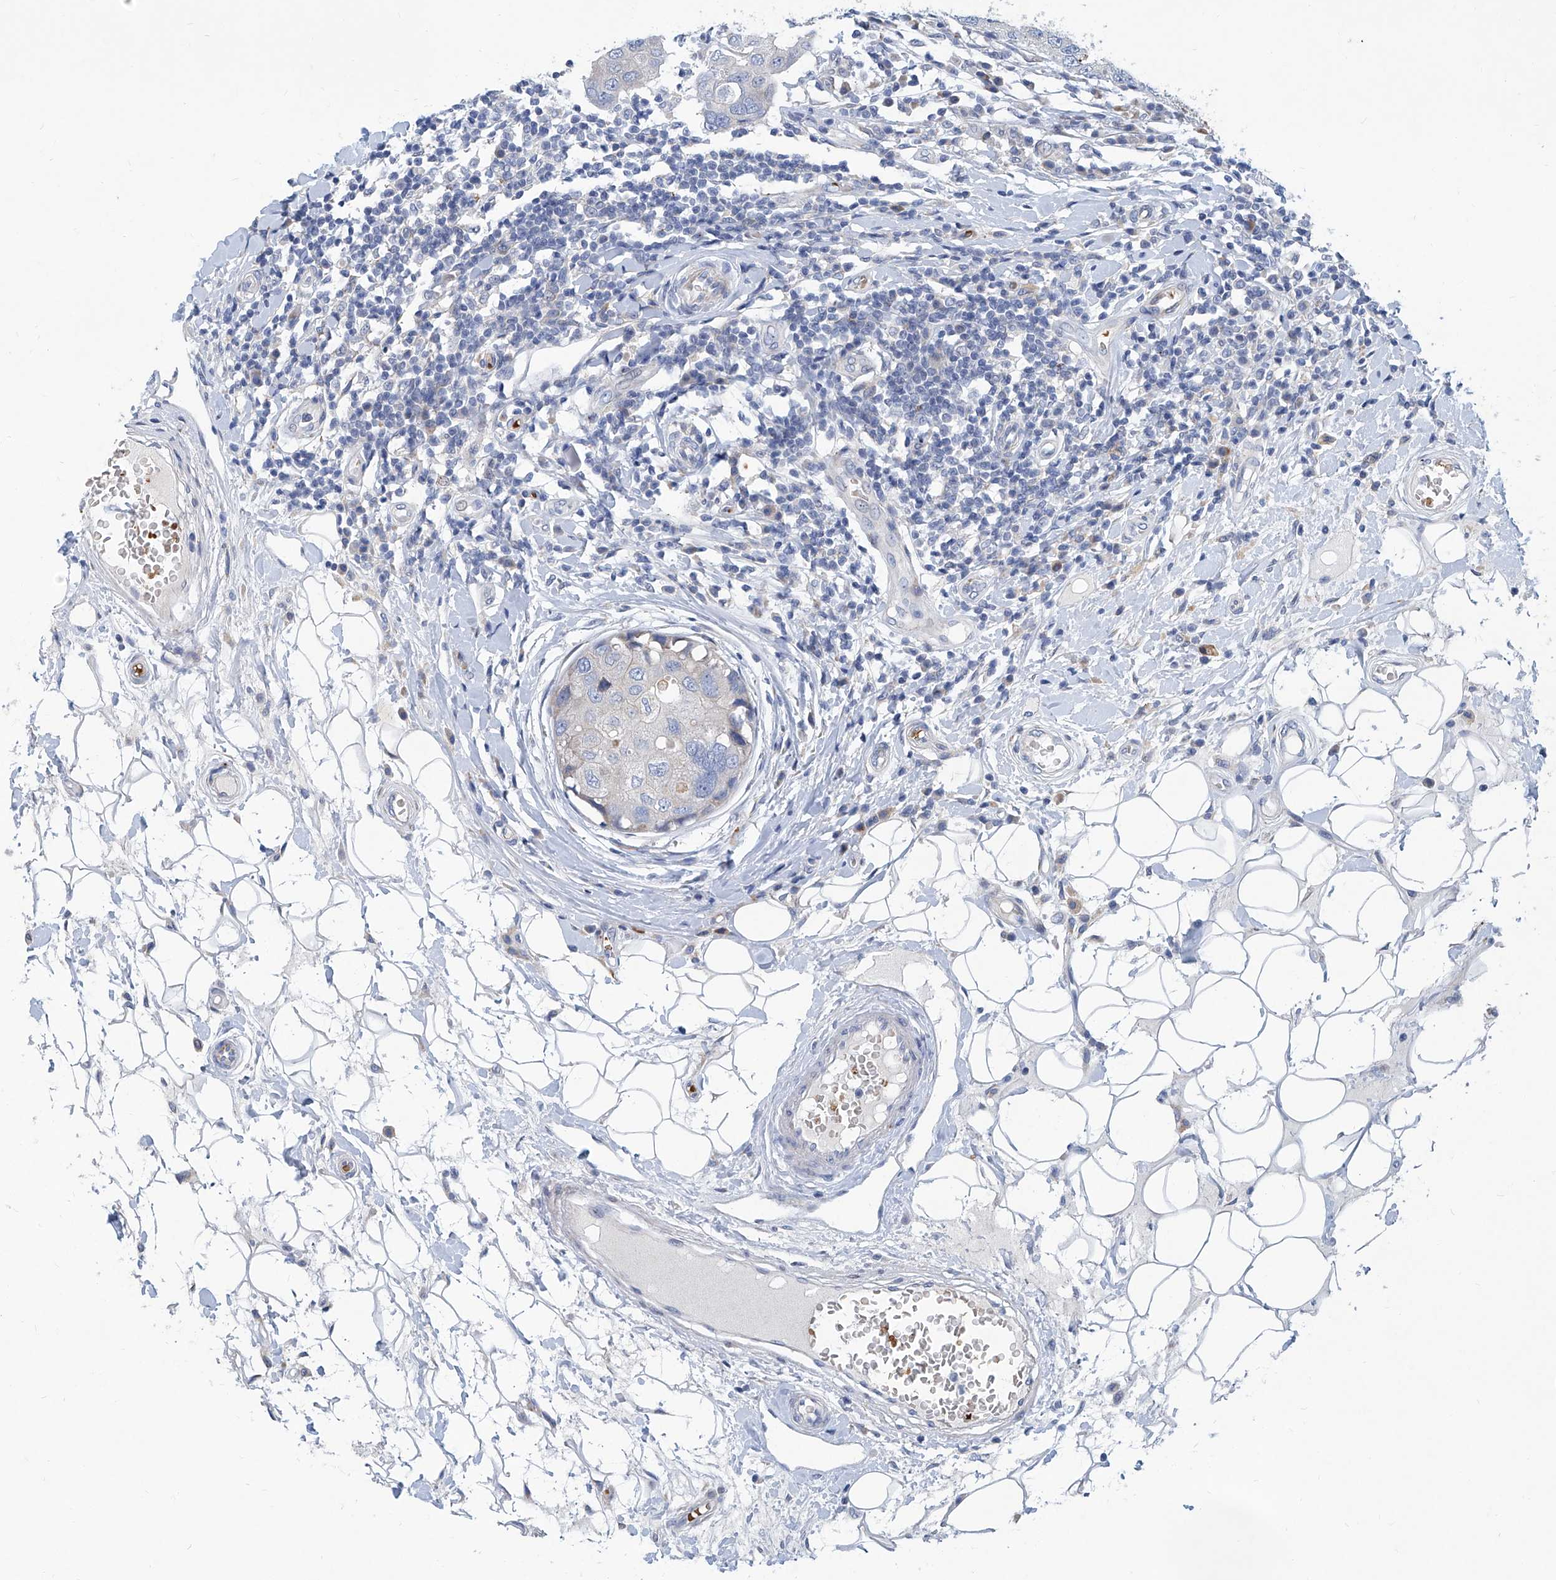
{"staining": {"intensity": "negative", "quantity": "none", "location": "none"}, "tissue": "breast cancer", "cell_type": "Tumor cells", "image_type": "cancer", "snomed": [{"axis": "morphology", "description": "Duct carcinoma"}, {"axis": "topography", "description": "Breast"}], "caption": "Breast invasive ductal carcinoma was stained to show a protein in brown. There is no significant expression in tumor cells.", "gene": "FPR2", "patient": {"sex": "female", "age": 27}}